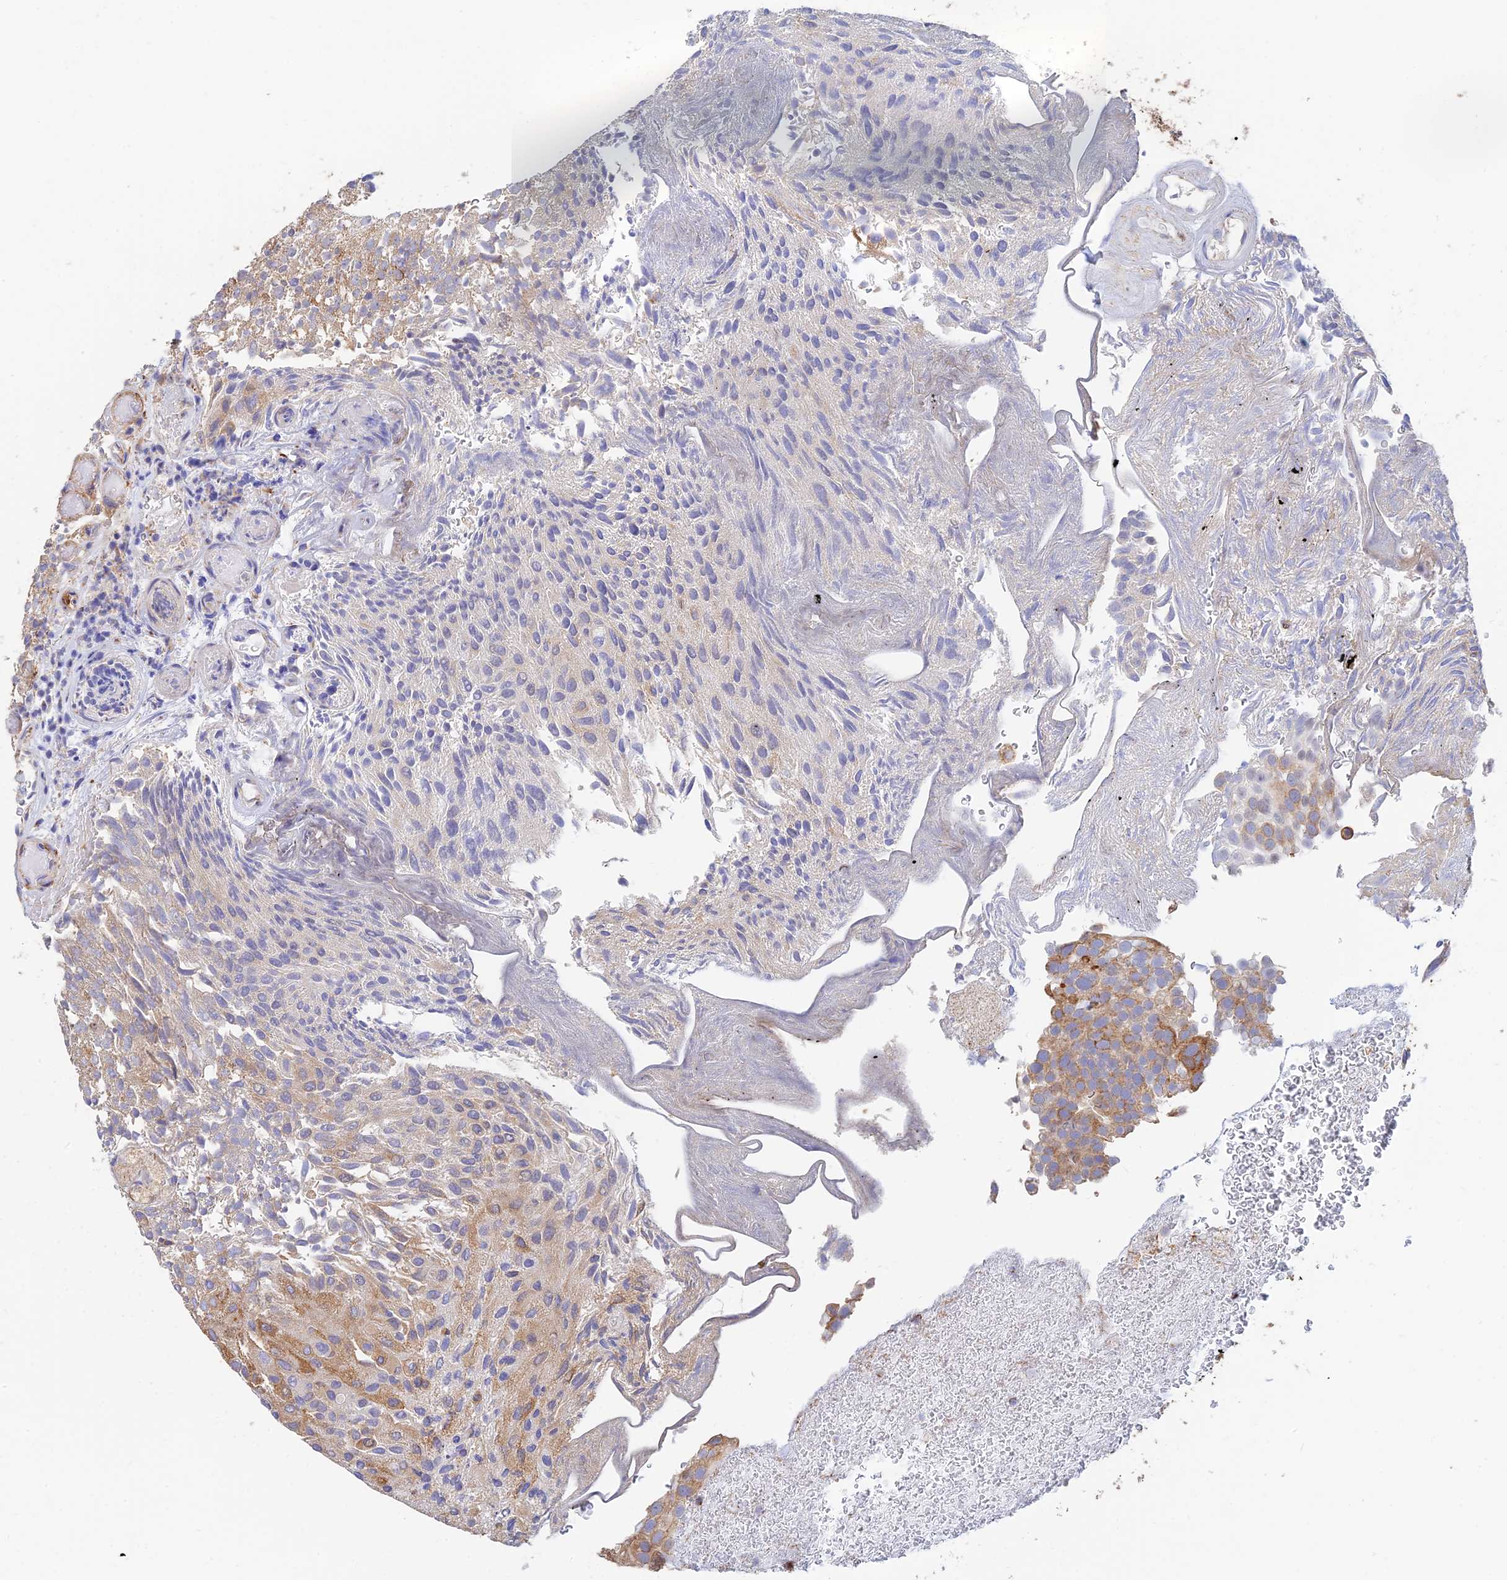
{"staining": {"intensity": "moderate", "quantity": "25%-75%", "location": "cytoplasmic/membranous"}, "tissue": "urothelial cancer", "cell_type": "Tumor cells", "image_type": "cancer", "snomed": [{"axis": "morphology", "description": "Urothelial carcinoma, Low grade"}, {"axis": "topography", "description": "Urinary bladder"}], "caption": "Immunohistochemistry of urothelial cancer reveals medium levels of moderate cytoplasmic/membranous positivity in about 25%-75% of tumor cells. (DAB IHC, brown staining for protein, blue staining for nuclei).", "gene": "WBP11", "patient": {"sex": "male", "age": 78}}